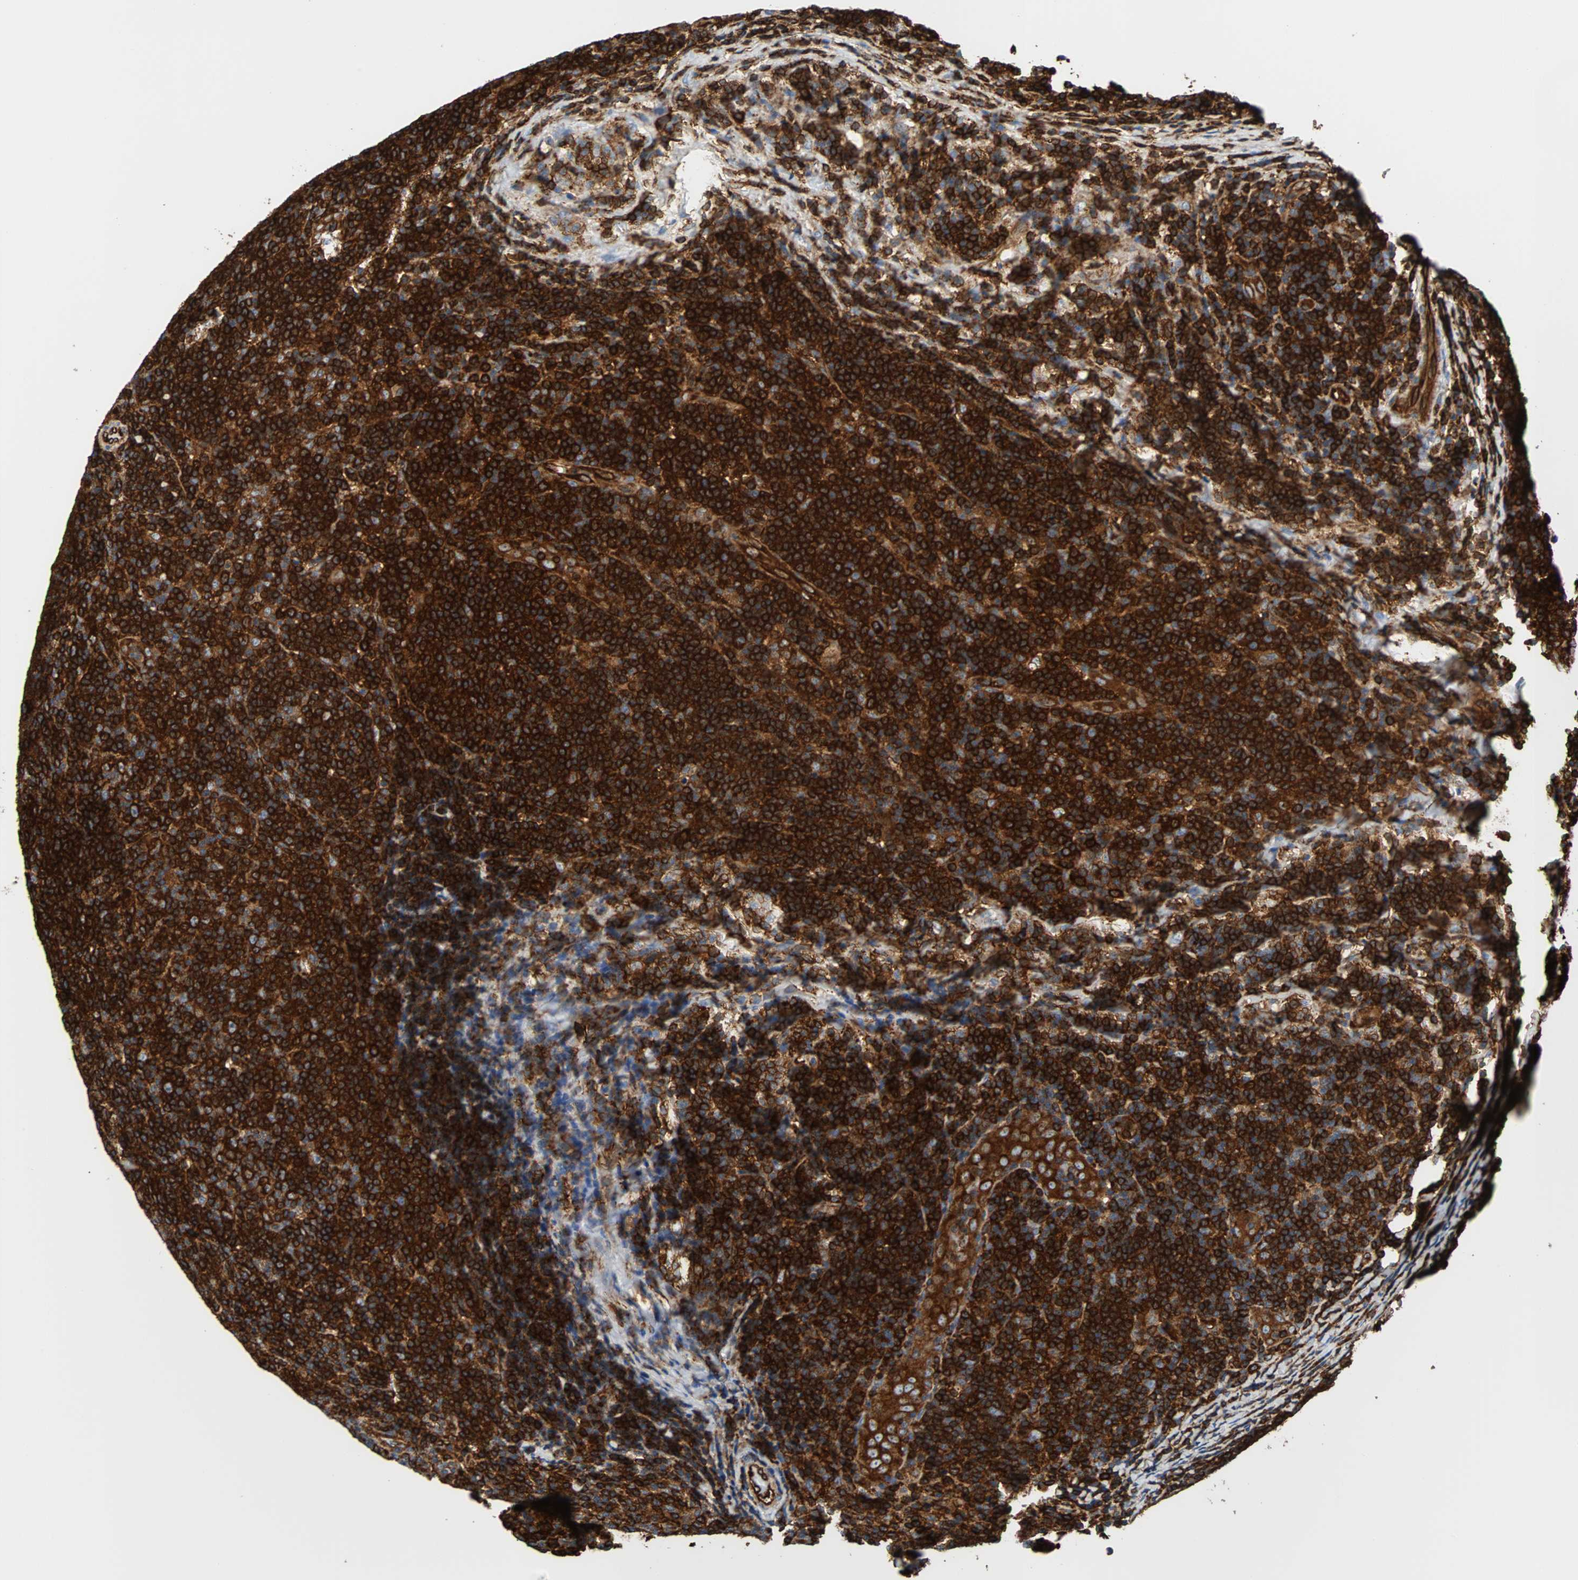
{"staining": {"intensity": "strong", "quantity": ">75%", "location": "cytoplasmic/membranous"}, "tissue": "lymphoma", "cell_type": "Tumor cells", "image_type": "cancer", "snomed": [{"axis": "morphology", "description": "Malignant lymphoma, non-Hodgkin's type, Low grade"}, {"axis": "topography", "description": "Lymph node"}], "caption": "Strong cytoplasmic/membranous positivity for a protein is identified in approximately >75% of tumor cells of lymphoma using immunohistochemistry.", "gene": "PLCG2", "patient": {"sex": "male", "age": 83}}